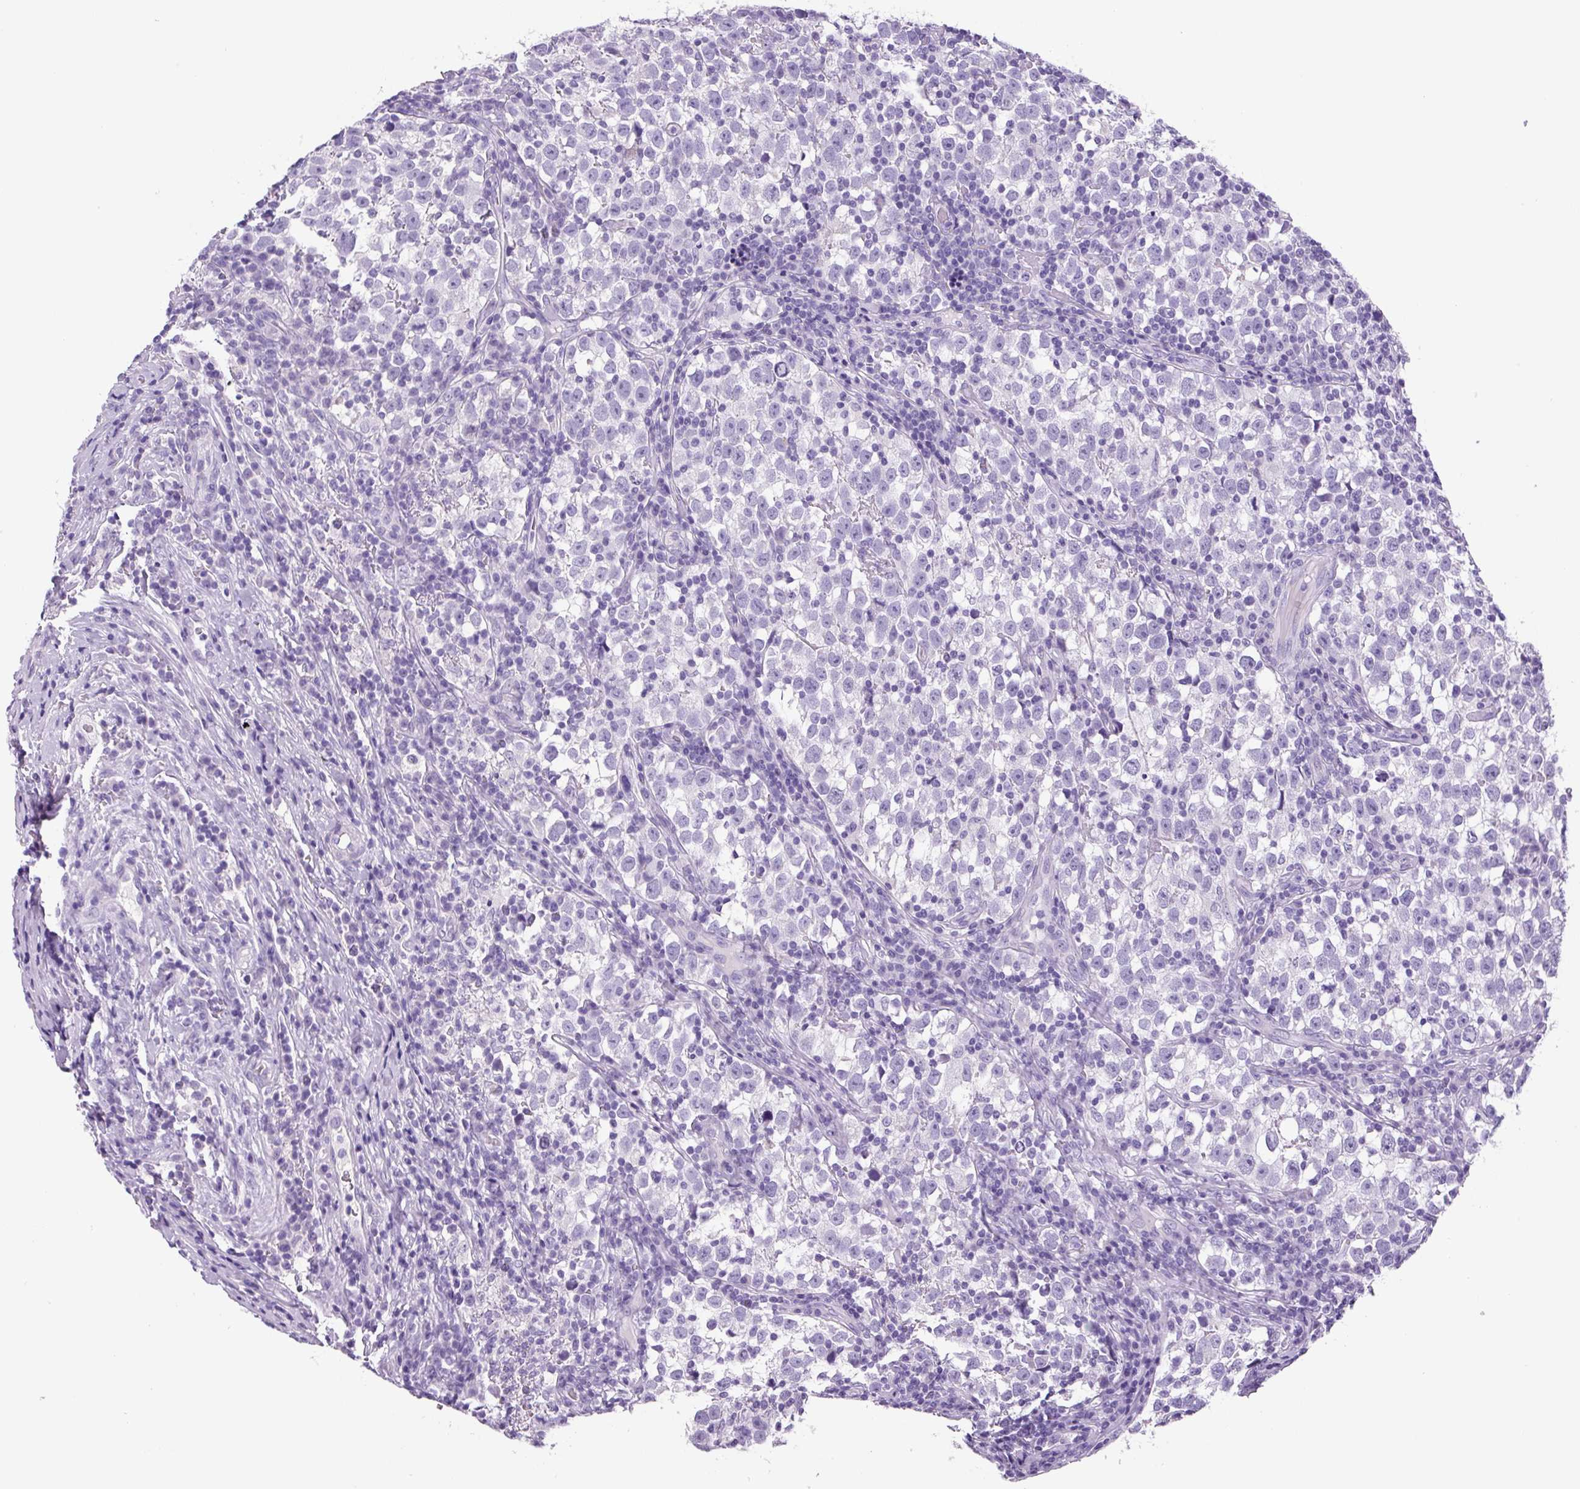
{"staining": {"intensity": "negative", "quantity": "none", "location": "none"}, "tissue": "testis cancer", "cell_type": "Tumor cells", "image_type": "cancer", "snomed": [{"axis": "morphology", "description": "Normal tissue, NOS"}, {"axis": "morphology", "description": "Seminoma, NOS"}, {"axis": "topography", "description": "Testis"}], "caption": "Protein analysis of seminoma (testis) shows no significant positivity in tumor cells.", "gene": "CHGA", "patient": {"sex": "male", "age": 43}}